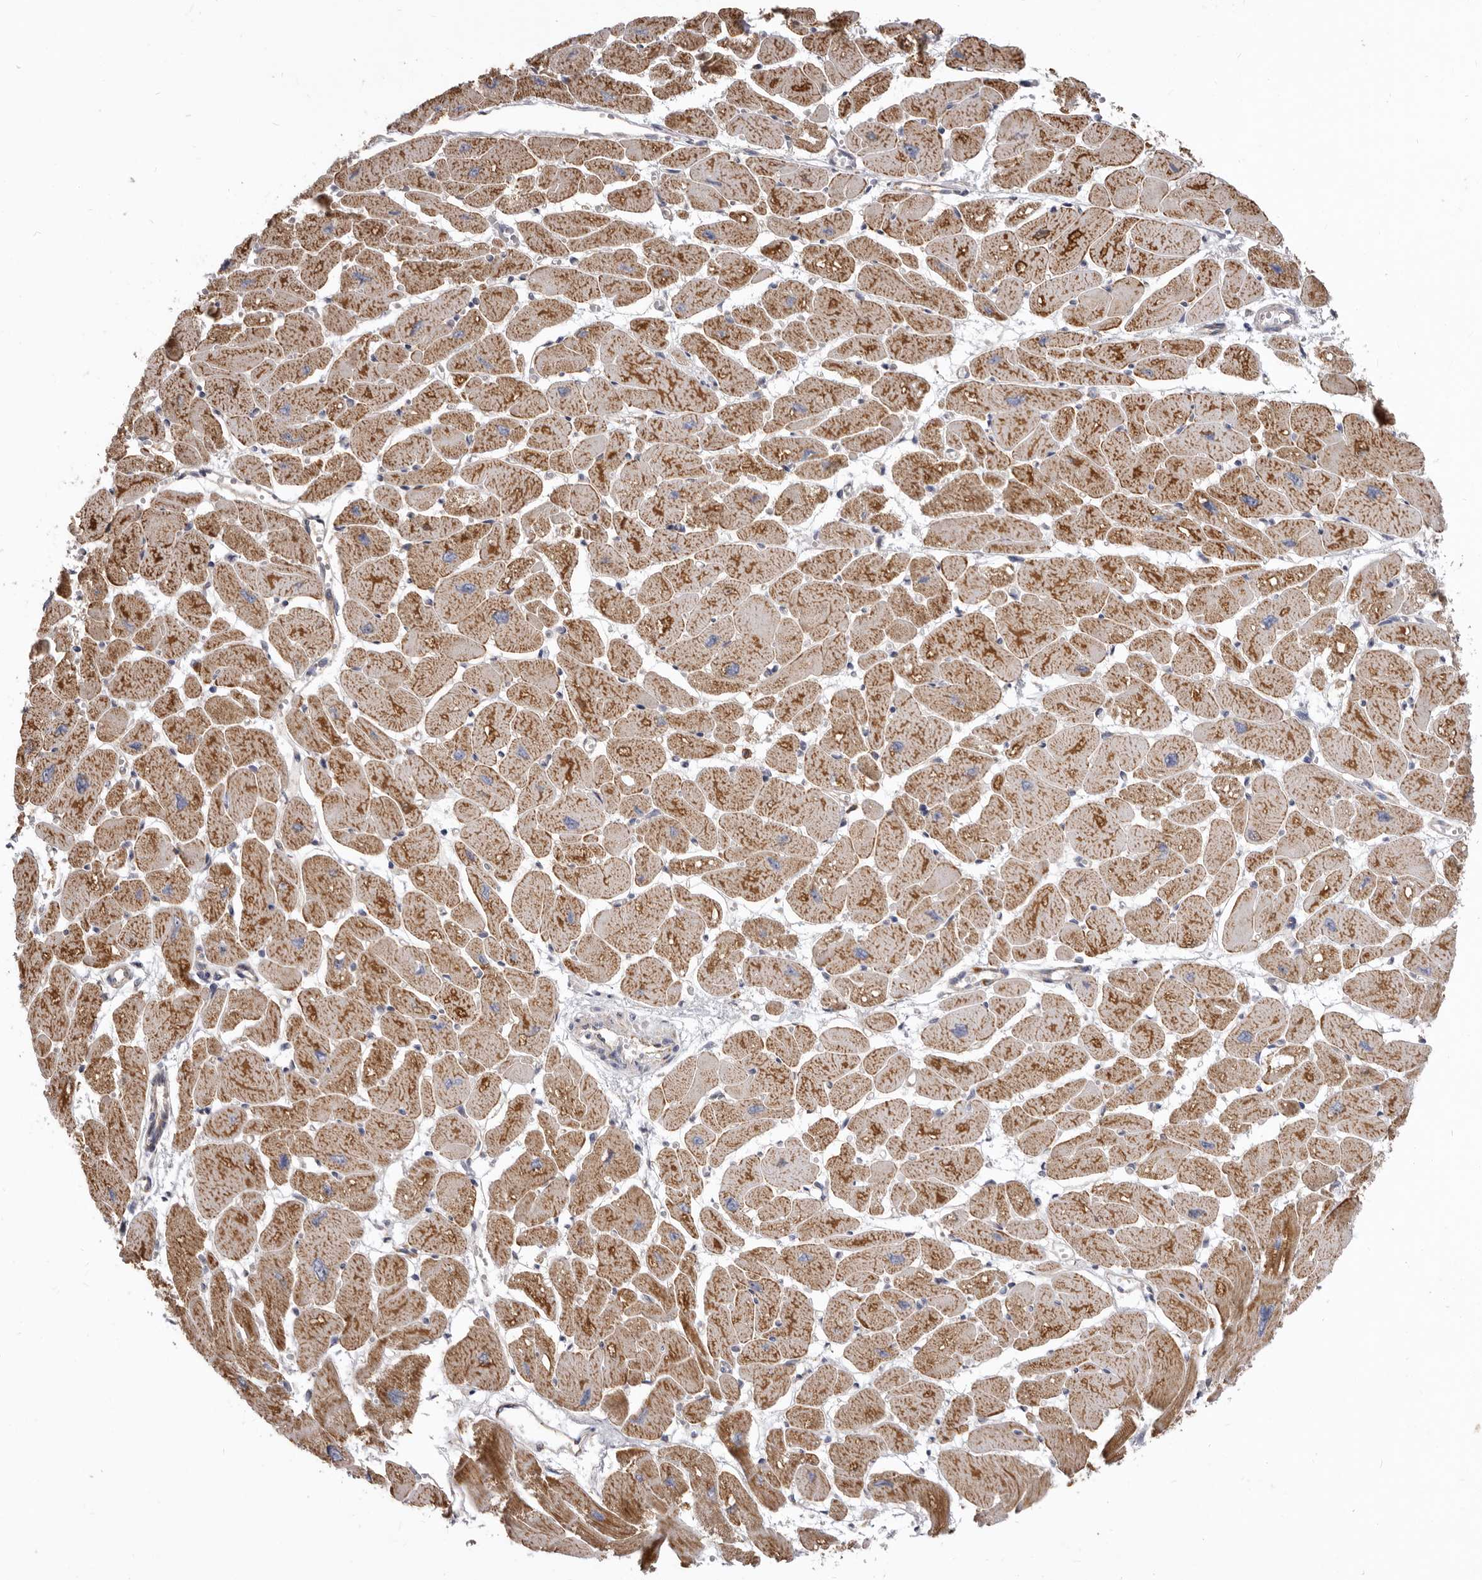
{"staining": {"intensity": "strong", "quantity": ">75%", "location": "cytoplasmic/membranous"}, "tissue": "heart muscle", "cell_type": "Cardiomyocytes", "image_type": "normal", "snomed": [{"axis": "morphology", "description": "Normal tissue, NOS"}, {"axis": "topography", "description": "Heart"}], "caption": "This photomicrograph displays IHC staining of normal human heart muscle, with high strong cytoplasmic/membranous expression in about >75% of cardiomyocytes.", "gene": "FMO2", "patient": {"sex": "female", "age": 54}}